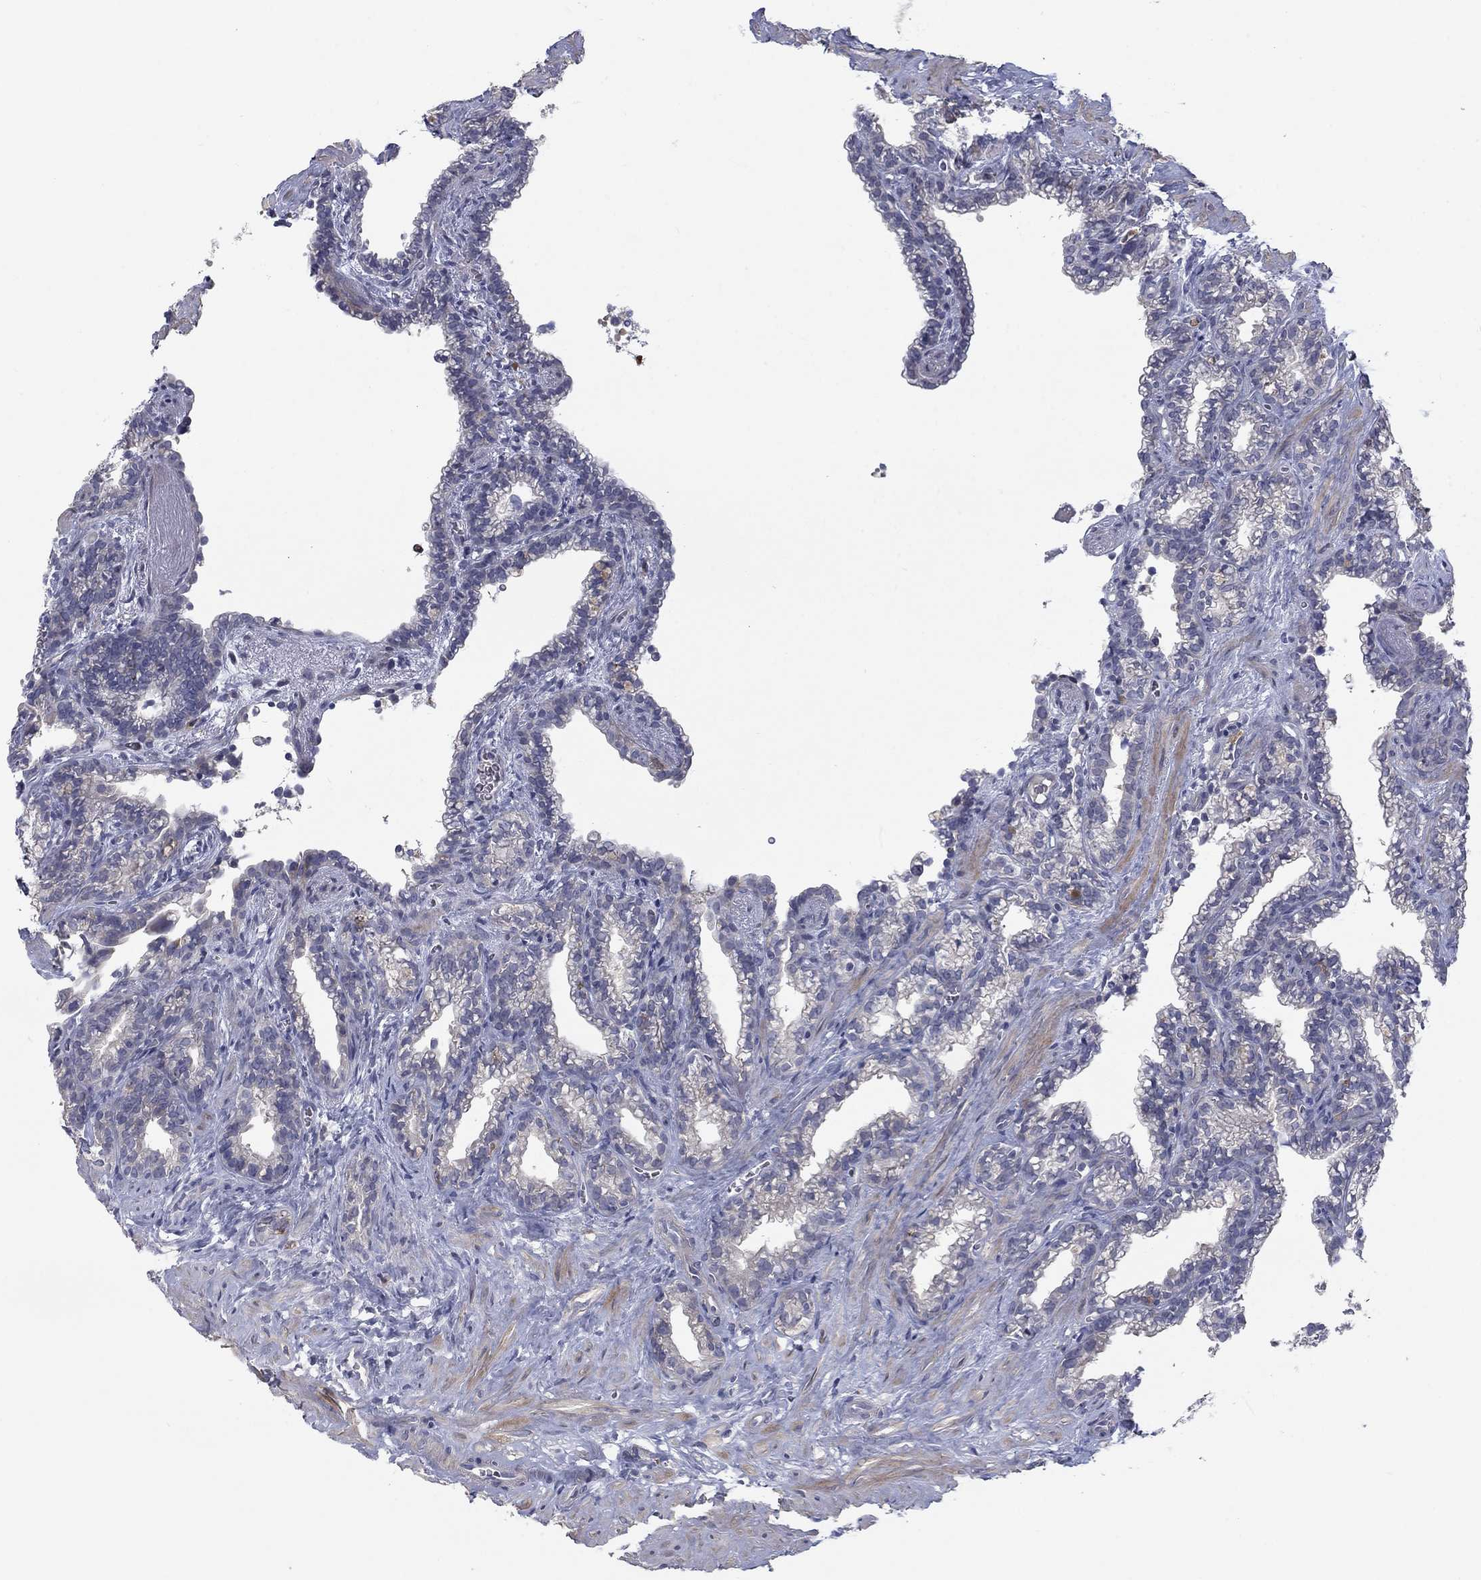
{"staining": {"intensity": "negative", "quantity": "none", "location": "none"}, "tissue": "seminal vesicle", "cell_type": "Glandular cells", "image_type": "normal", "snomed": [{"axis": "morphology", "description": "Normal tissue, NOS"}, {"axis": "morphology", "description": "Urothelial carcinoma, NOS"}, {"axis": "topography", "description": "Urinary bladder"}, {"axis": "topography", "description": "Seminal veicle"}], "caption": "This is an immunohistochemistry micrograph of normal seminal vesicle. There is no positivity in glandular cells.", "gene": "KIF15", "patient": {"sex": "male", "age": 76}}